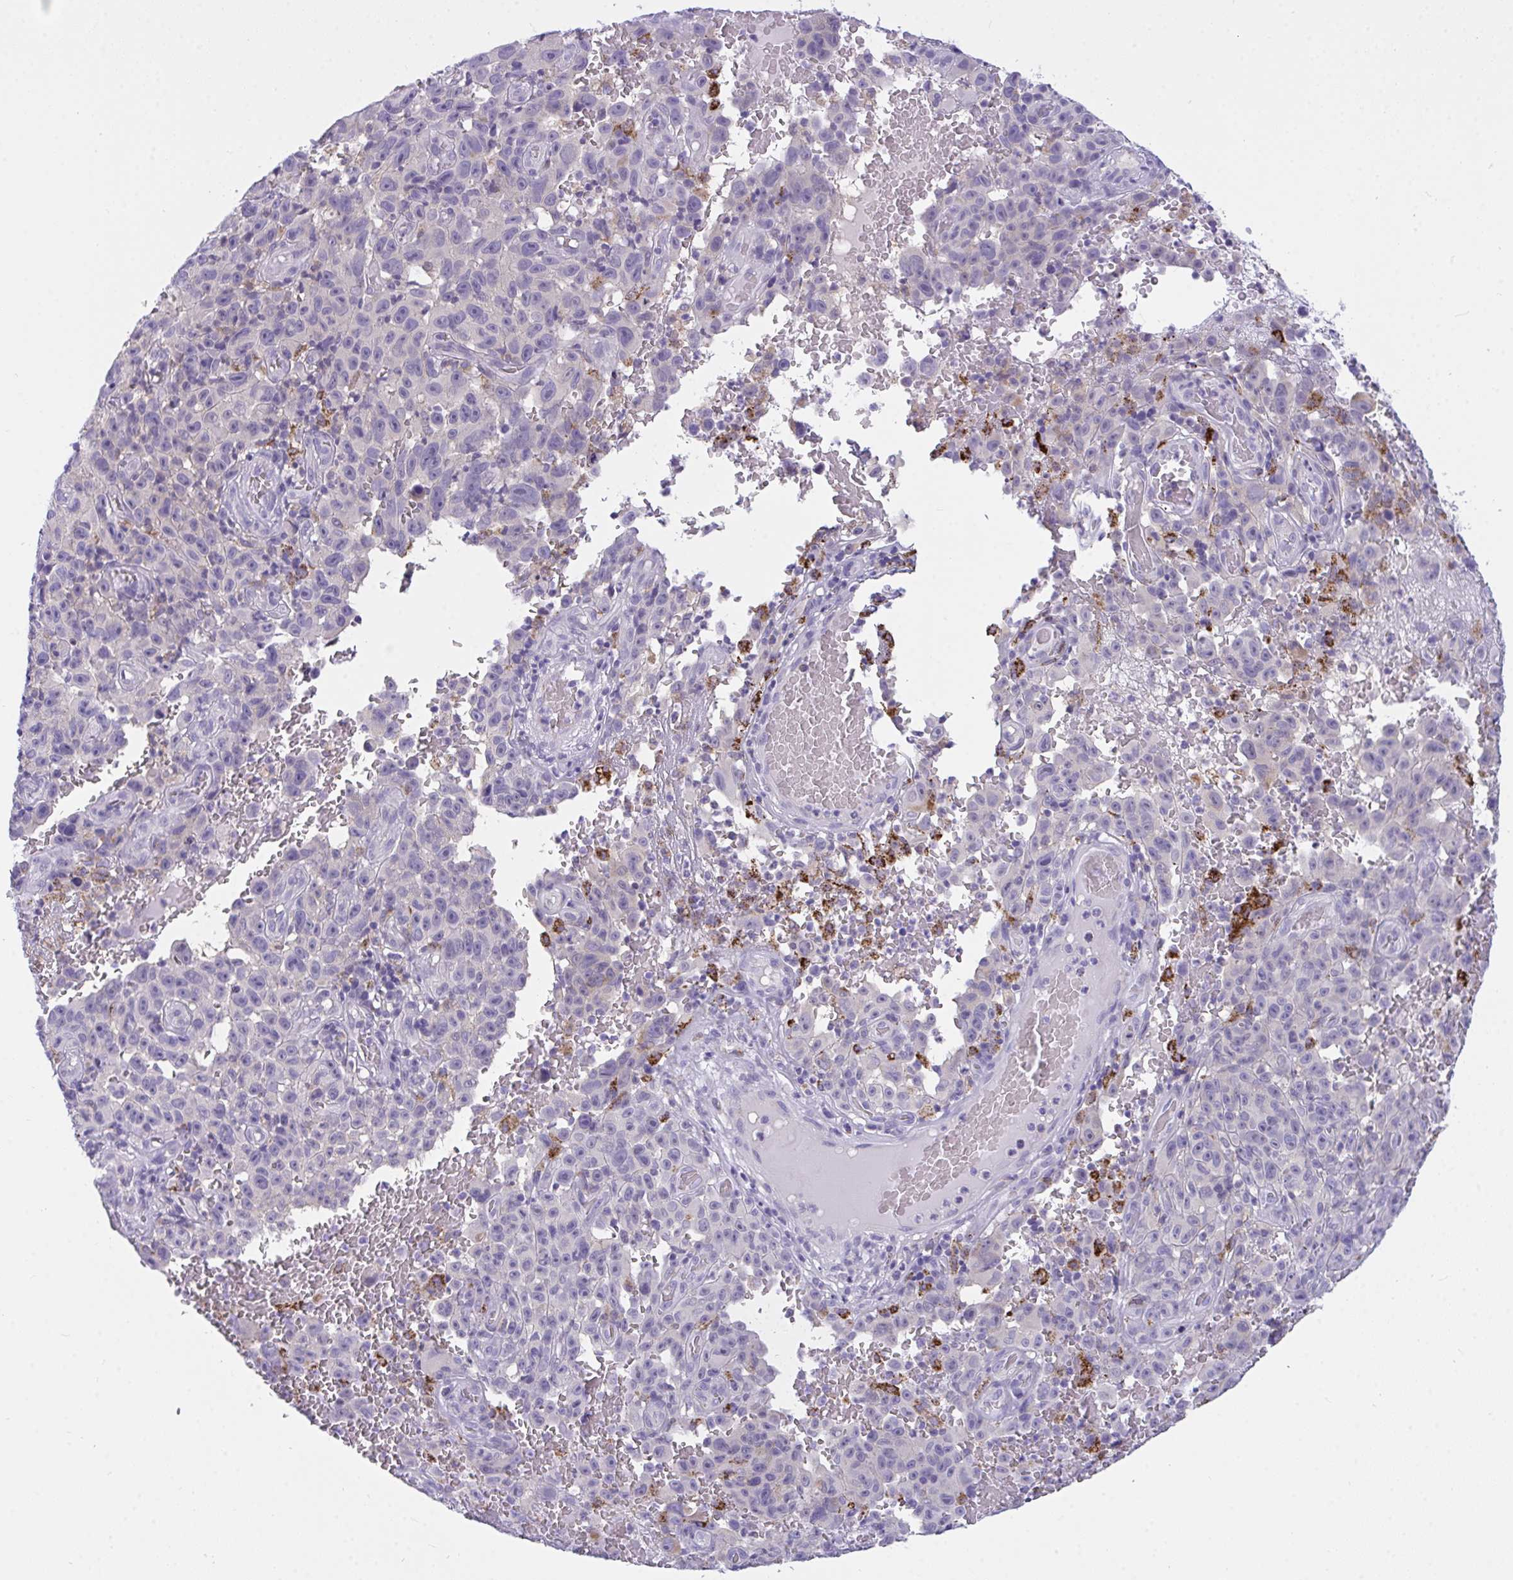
{"staining": {"intensity": "negative", "quantity": "none", "location": "none"}, "tissue": "melanoma", "cell_type": "Tumor cells", "image_type": "cancer", "snomed": [{"axis": "morphology", "description": "Malignant melanoma, NOS"}, {"axis": "topography", "description": "Skin"}], "caption": "The IHC histopathology image has no significant positivity in tumor cells of malignant melanoma tissue.", "gene": "SEMA6B", "patient": {"sex": "female", "age": 82}}